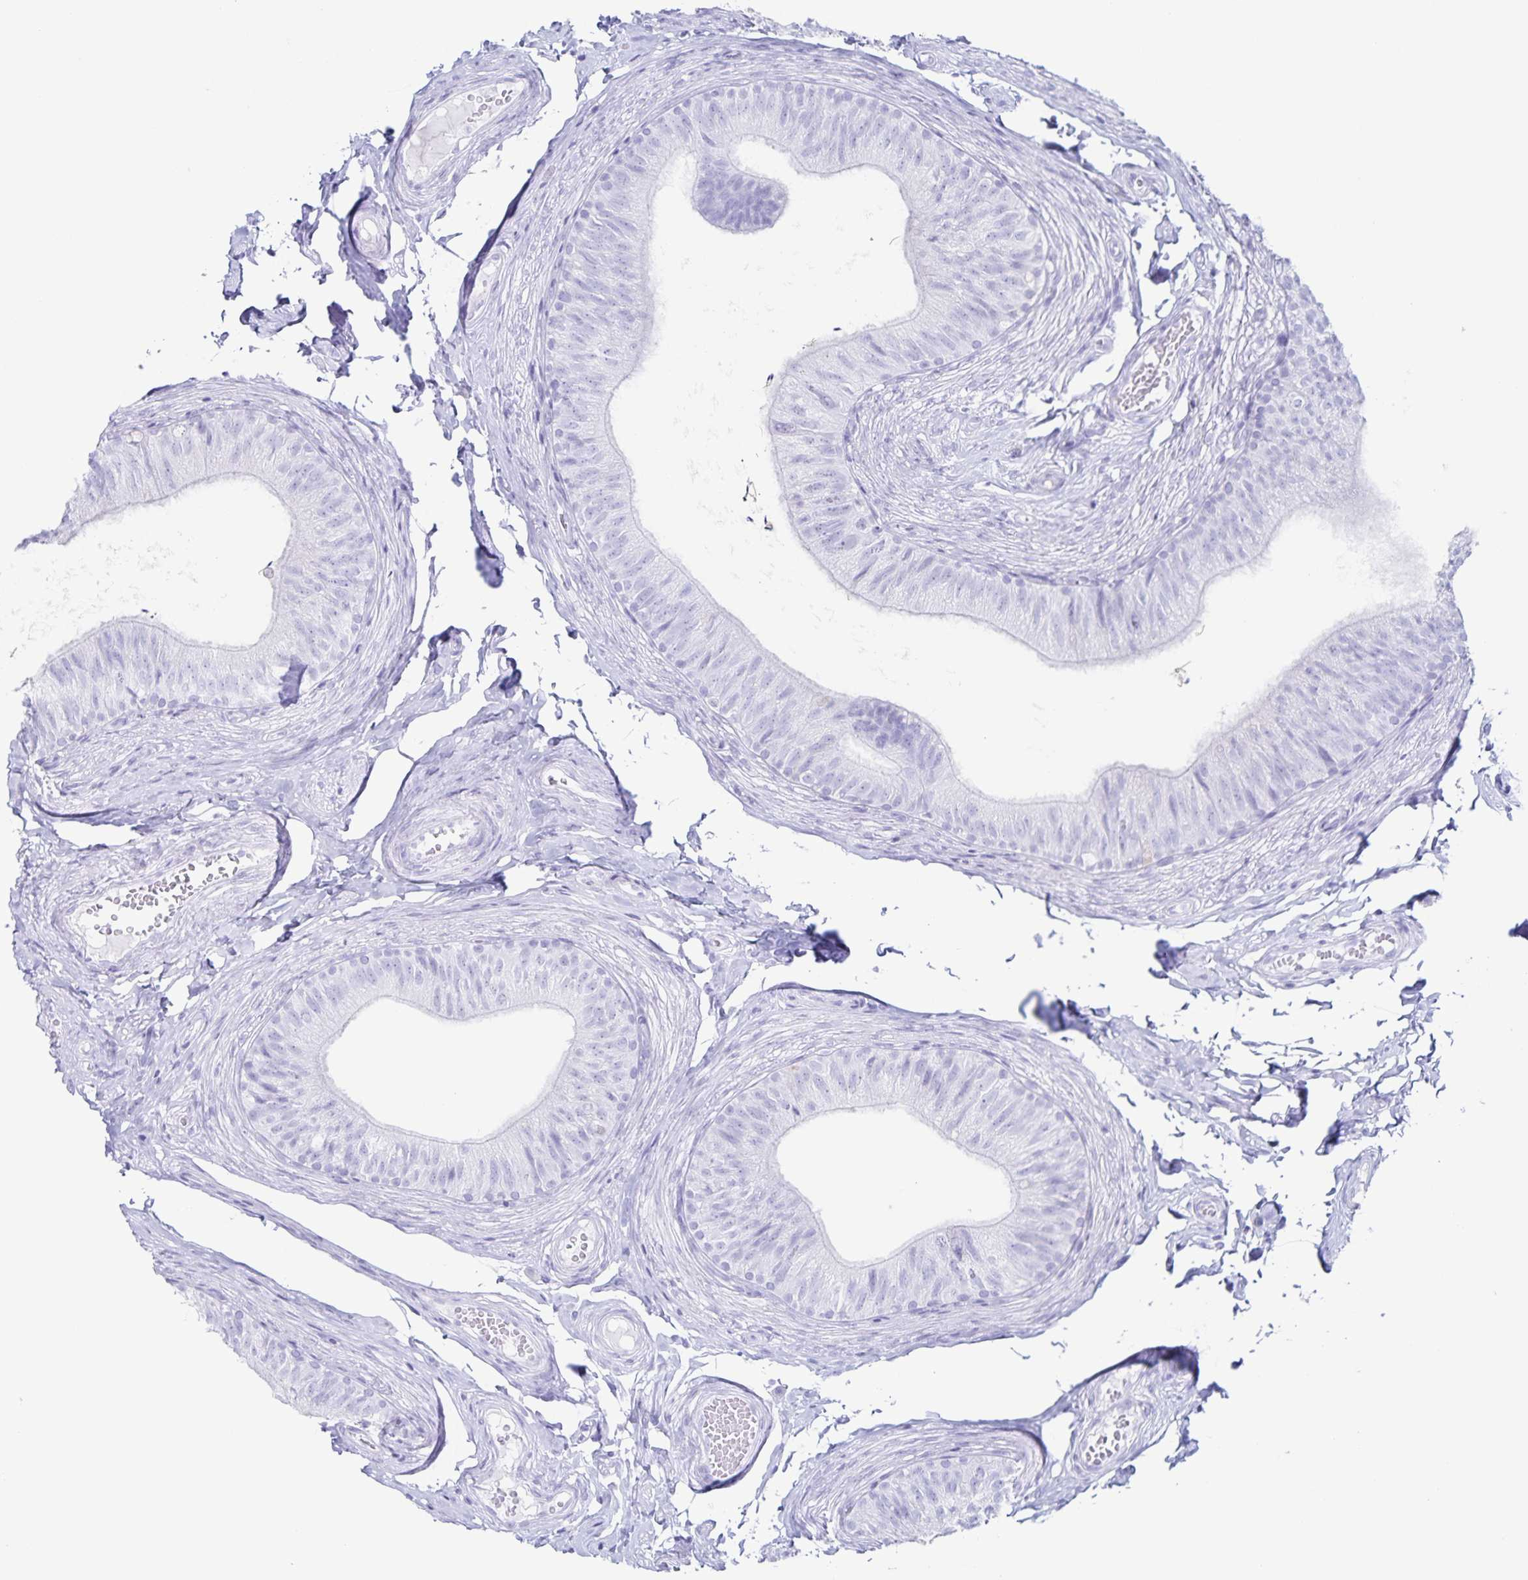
{"staining": {"intensity": "negative", "quantity": "none", "location": "none"}, "tissue": "epididymis", "cell_type": "Glandular cells", "image_type": "normal", "snomed": [{"axis": "morphology", "description": "Normal tissue, NOS"}, {"axis": "topography", "description": "Epididymis, spermatic cord, NOS"}, {"axis": "topography", "description": "Epididymis"}, {"axis": "topography", "description": "Peripheral nerve tissue"}], "caption": "Micrograph shows no protein positivity in glandular cells of normal epididymis. The staining was performed using DAB (3,3'-diaminobenzidine) to visualize the protein expression in brown, while the nuclei were stained in blue with hematoxylin (Magnification: 20x).", "gene": "C12orf56", "patient": {"sex": "male", "age": 29}}